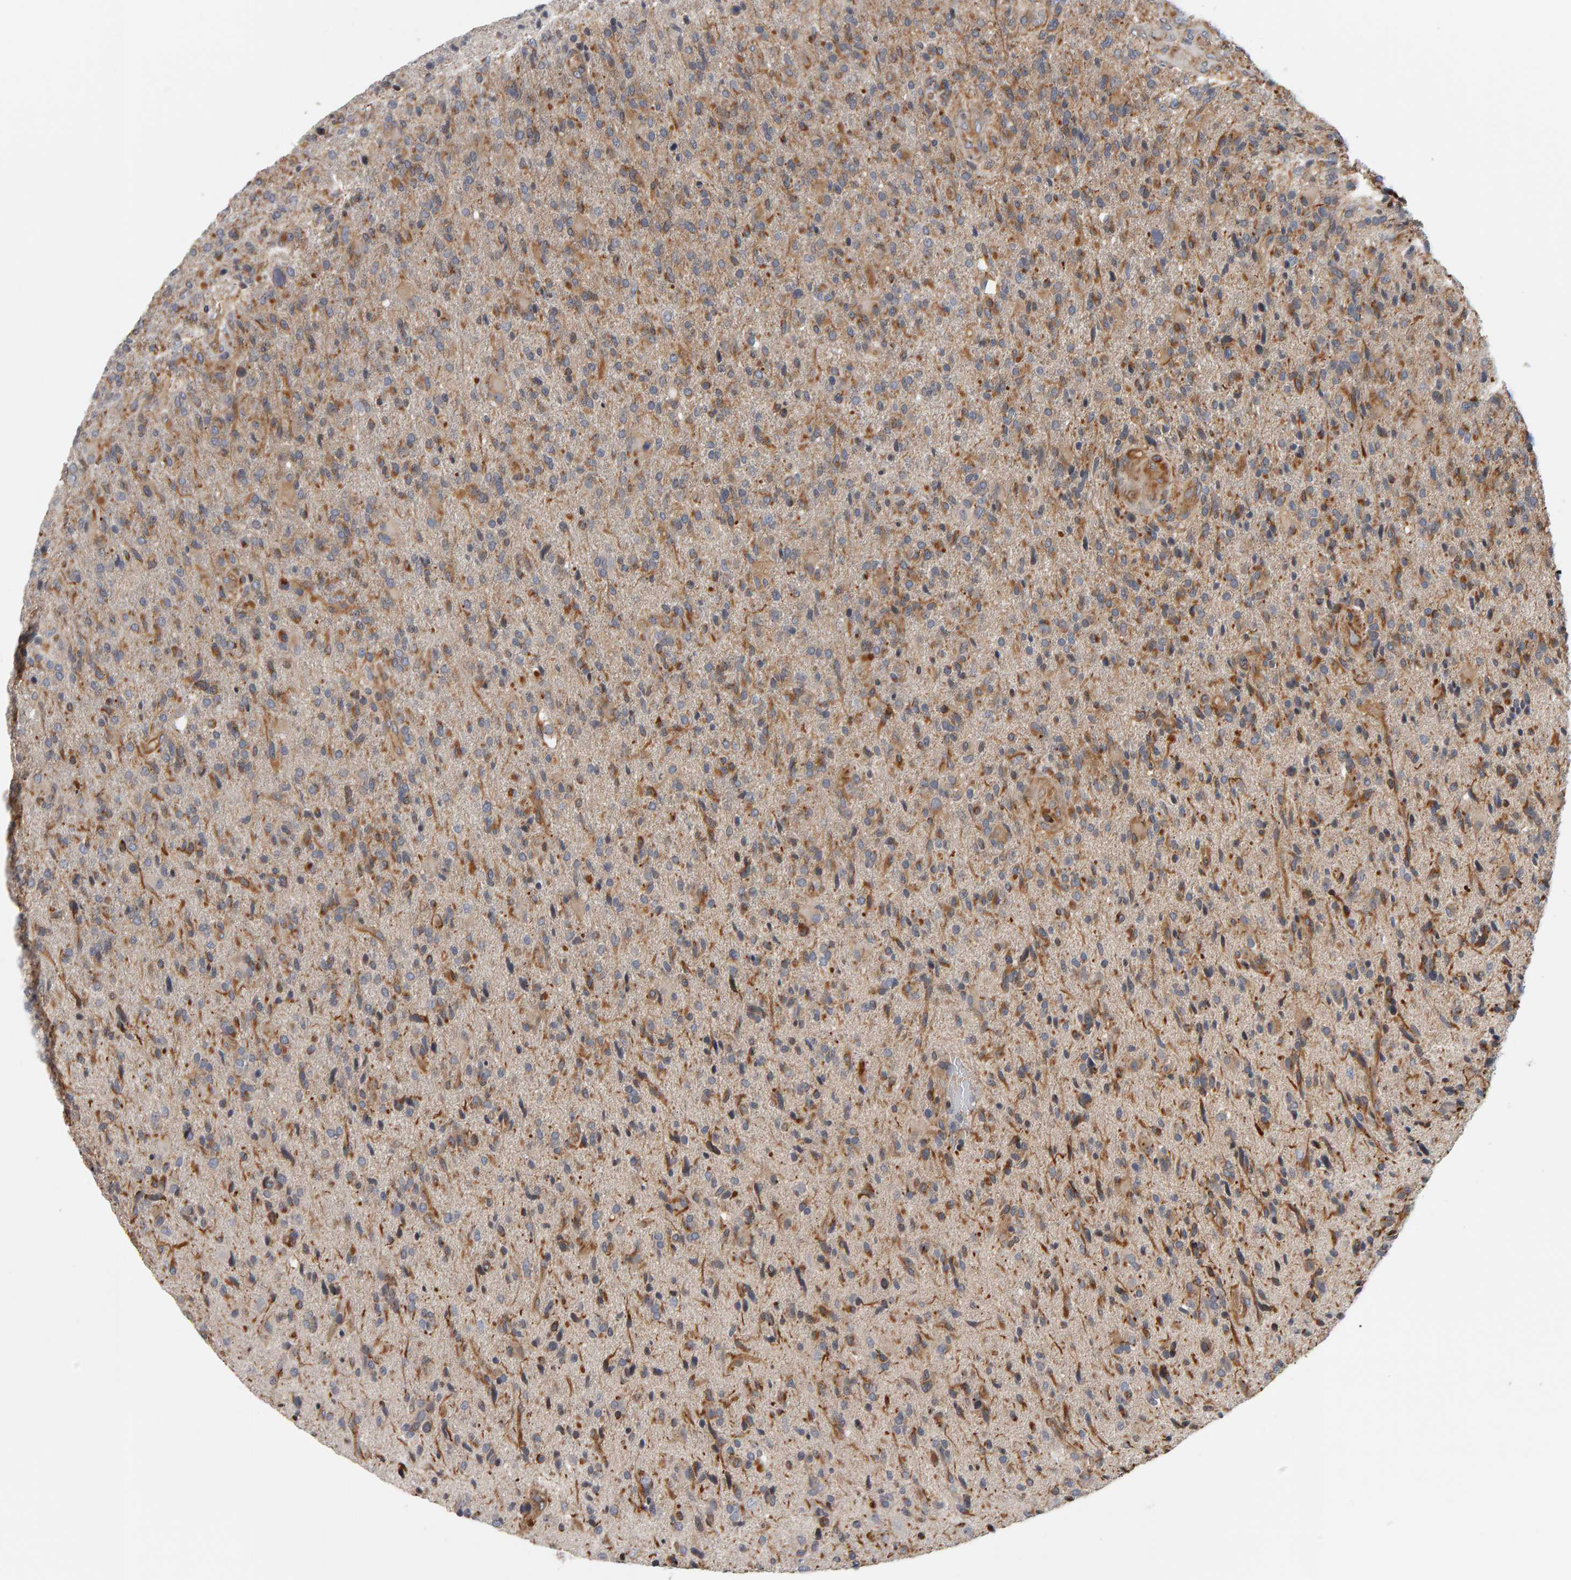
{"staining": {"intensity": "moderate", "quantity": ">75%", "location": "cytoplasmic/membranous"}, "tissue": "glioma", "cell_type": "Tumor cells", "image_type": "cancer", "snomed": [{"axis": "morphology", "description": "Glioma, malignant, High grade"}, {"axis": "topography", "description": "Brain"}], "caption": "Glioma stained with a brown dye reveals moderate cytoplasmic/membranous positive staining in about >75% of tumor cells.", "gene": "C9orf72", "patient": {"sex": "male", "age": 72}}